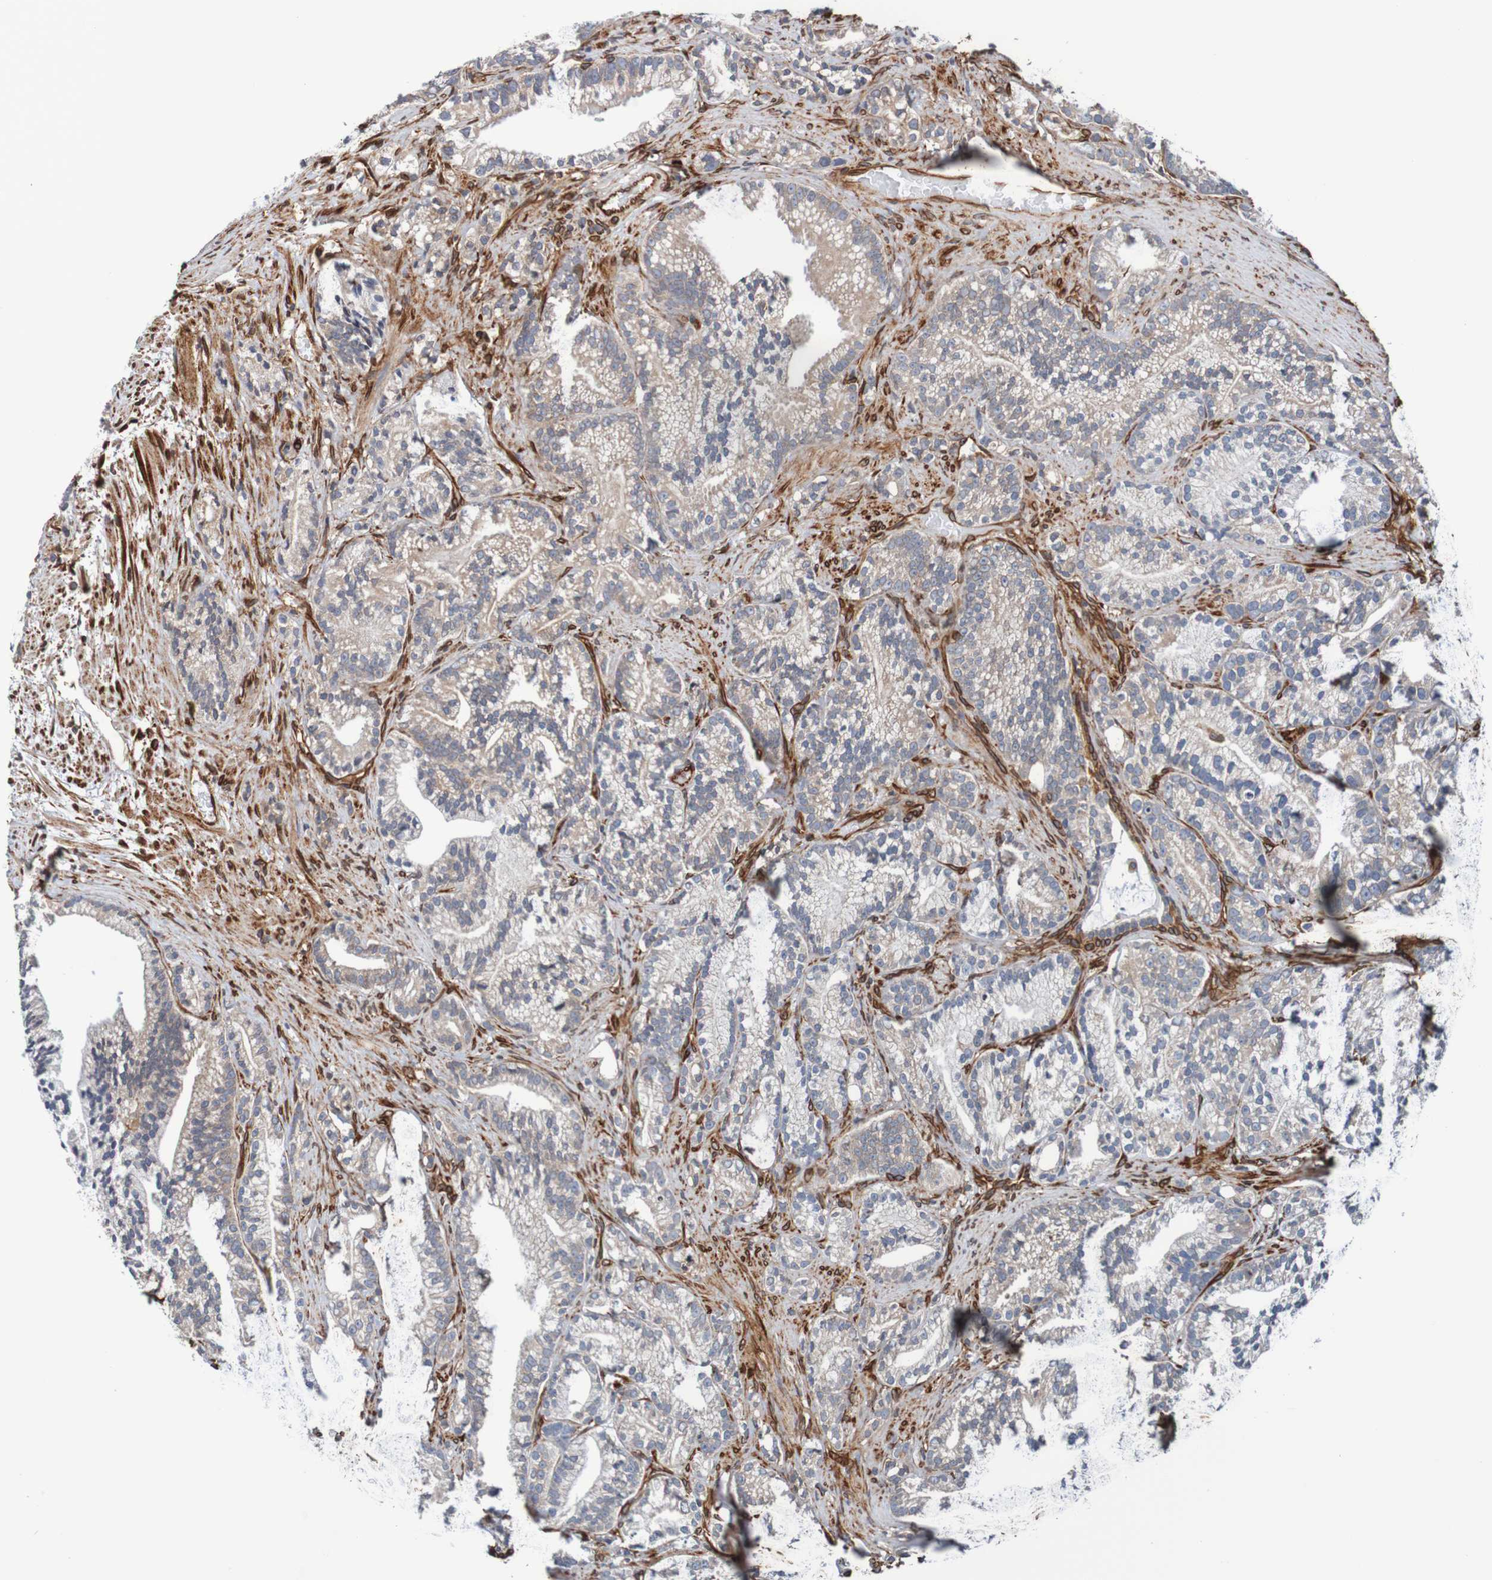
{"staining": {"intensity": "weak", "quantity": "<25%", "location": "cytoplasmic/membranous"}, "tissue": "prostate cancer", "cell_type": "Tumor cells", "image_type": "cancer", "snomed": [{"axis": "morphology", "description": "Adenocarcinoma, Low grade"}, {"axis": "topography", "description": "Prostate"}], "caption": "Immunohistochemistry of human prostate low-grade adenocarcinoma reveals no expression in tumor cells.", "gene": "TMEM109", "patient": {"sex": "male", "age": 89}}